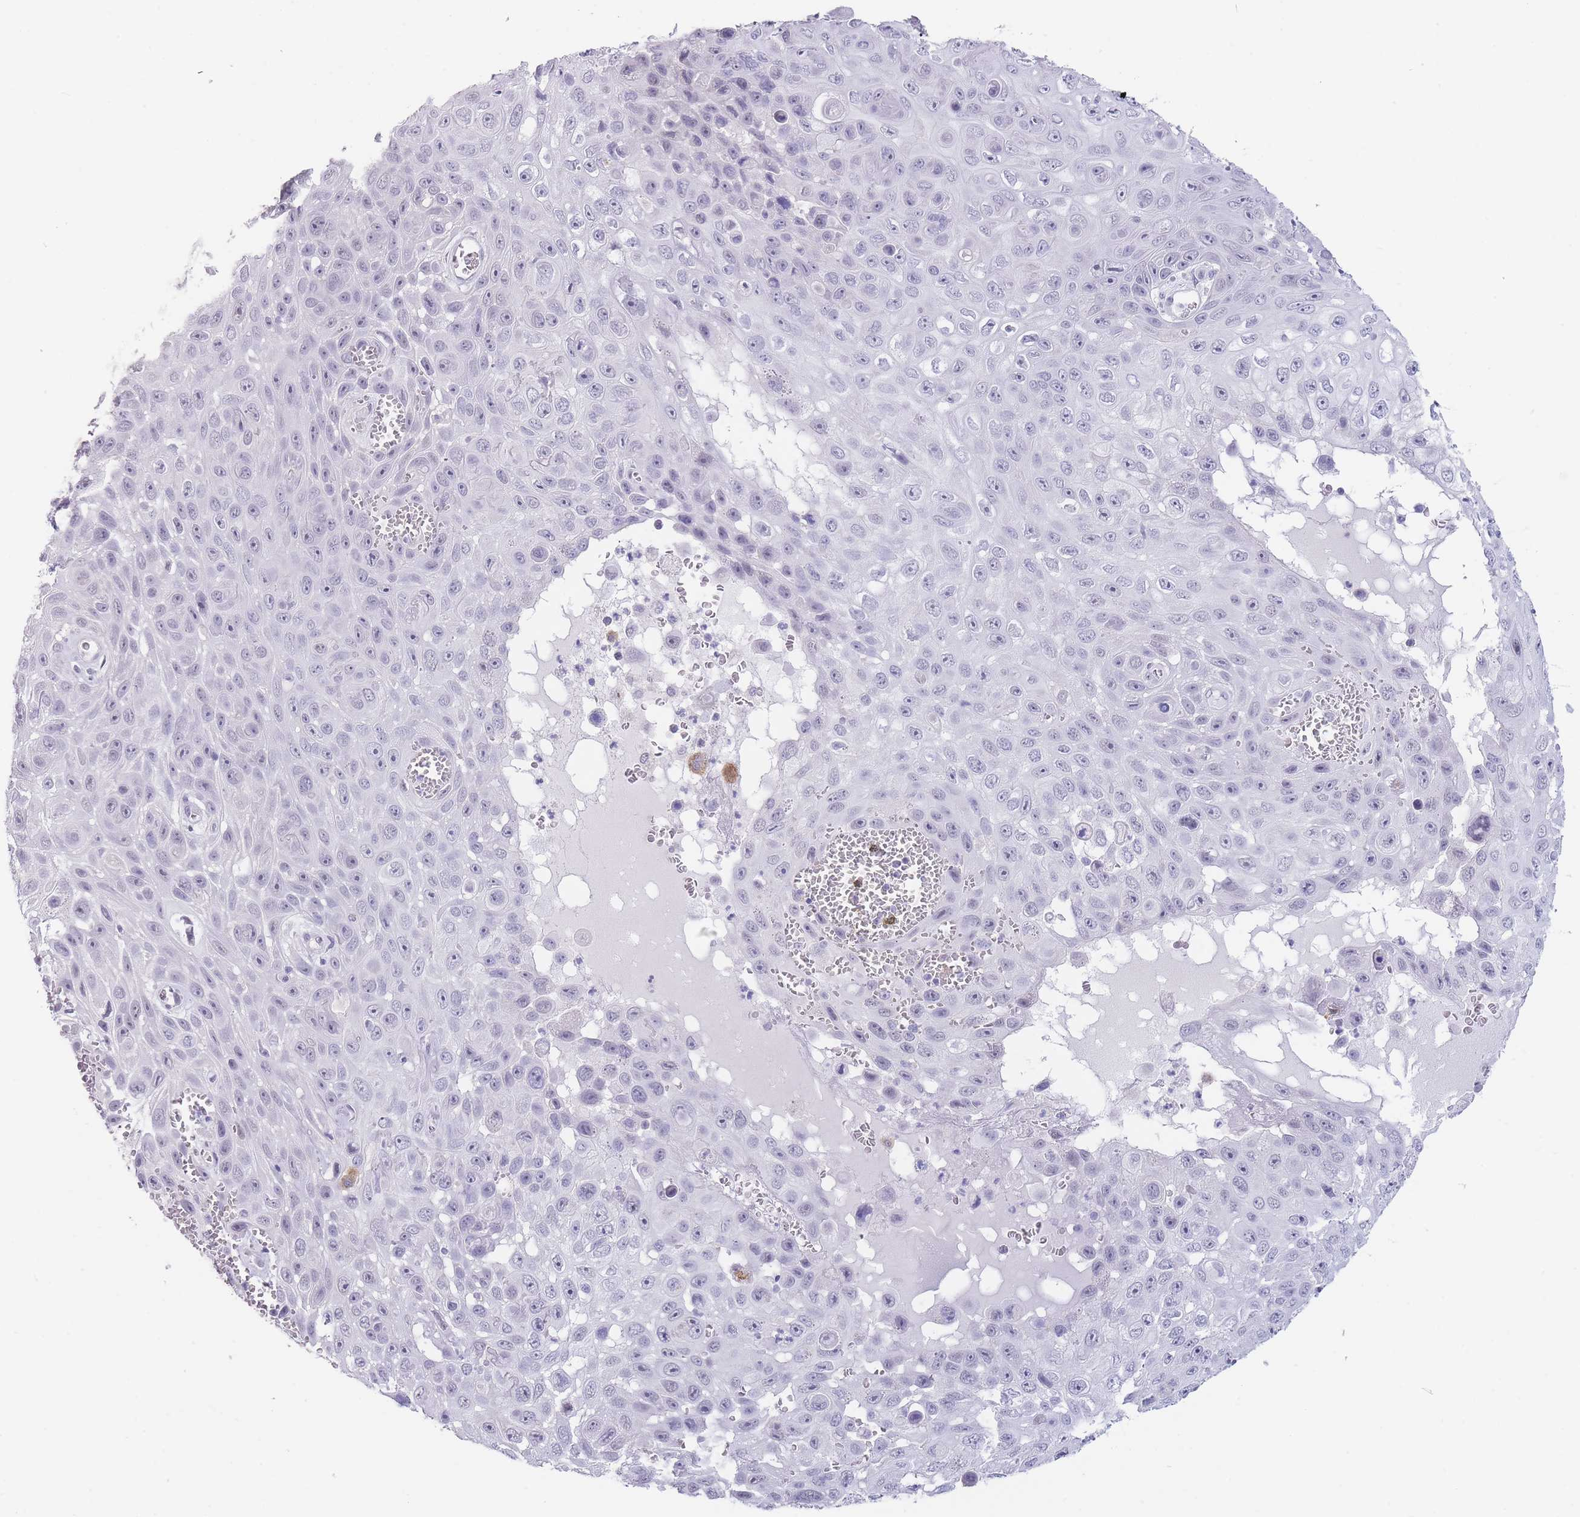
{"staining": {"intensity": "negative", "quantity": "none", "location": "none"}, "tissue": "skin cancer", "cell_type": "Tumor cells", "image_type": "cancer", "snomed": [{"axis": "morphology", "description": "Squamous cell carcinoma, NOS"}, {"axis": "topography", "description": "Skin"}], "caption": "IHC of human skin cancer (squamous cell carcinoma) shows no expression in tumor cells.", "gene": "ASAP3", "patient": {"sex": "male", "age": 82}}